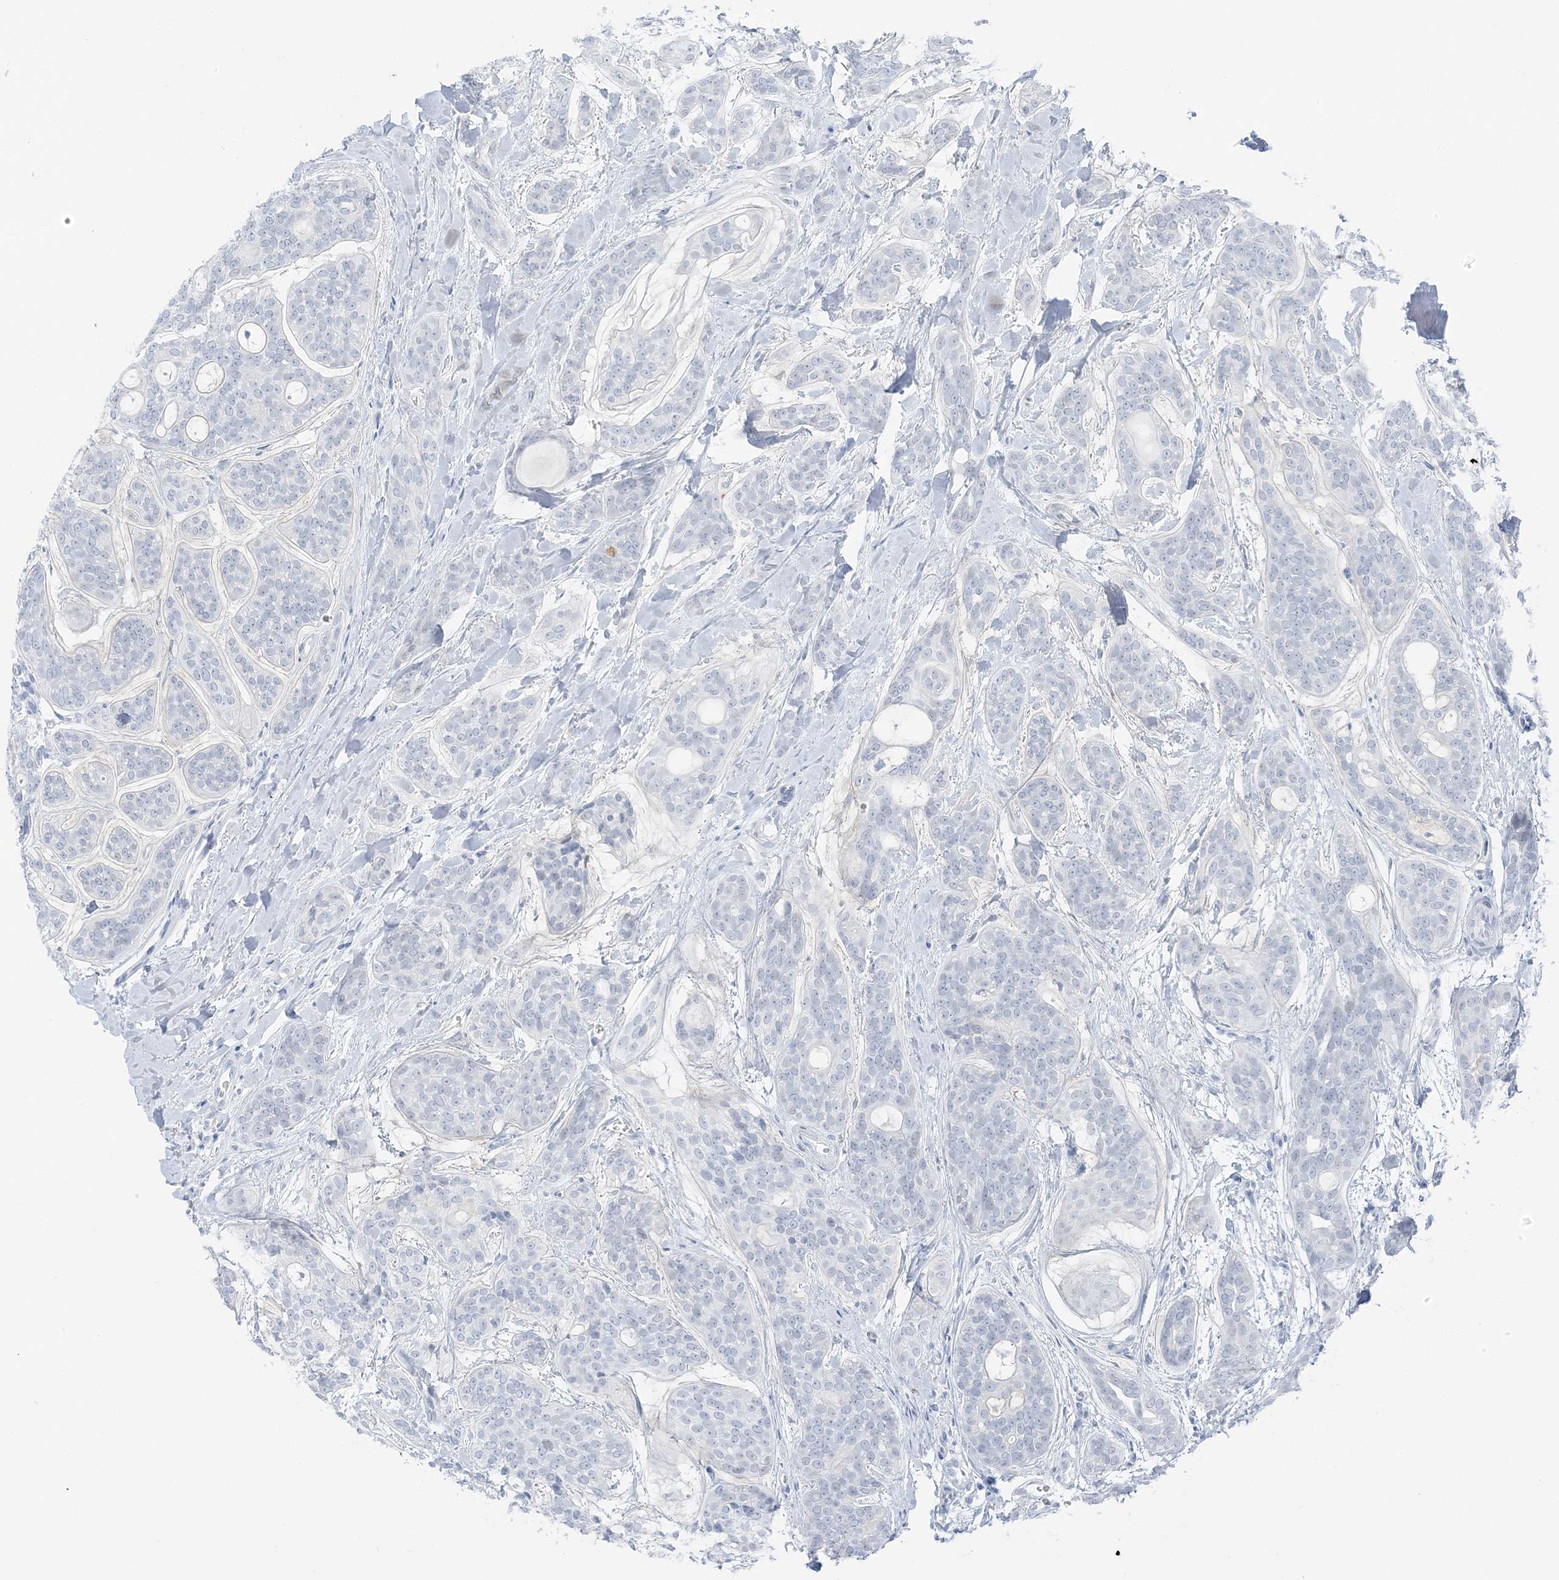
{"staining": {"intensity": "negative", "quantity": "none", "location": "none"}, "tissue": "head and neck cancer", "cell_type": "Tumor cells", "image_type": "cancer", "snomed": [{"axis": "morphology", "description": "Adenocarcinoma, NOS"}, {"axis": "topography", "description": "Head-Neck"}], "caption": "Tumor cells show no significant protein staining in adenocarcinoma (head and neck).", "gene": "ZFP64", "patient": {"sex": "male", "age": 66}}